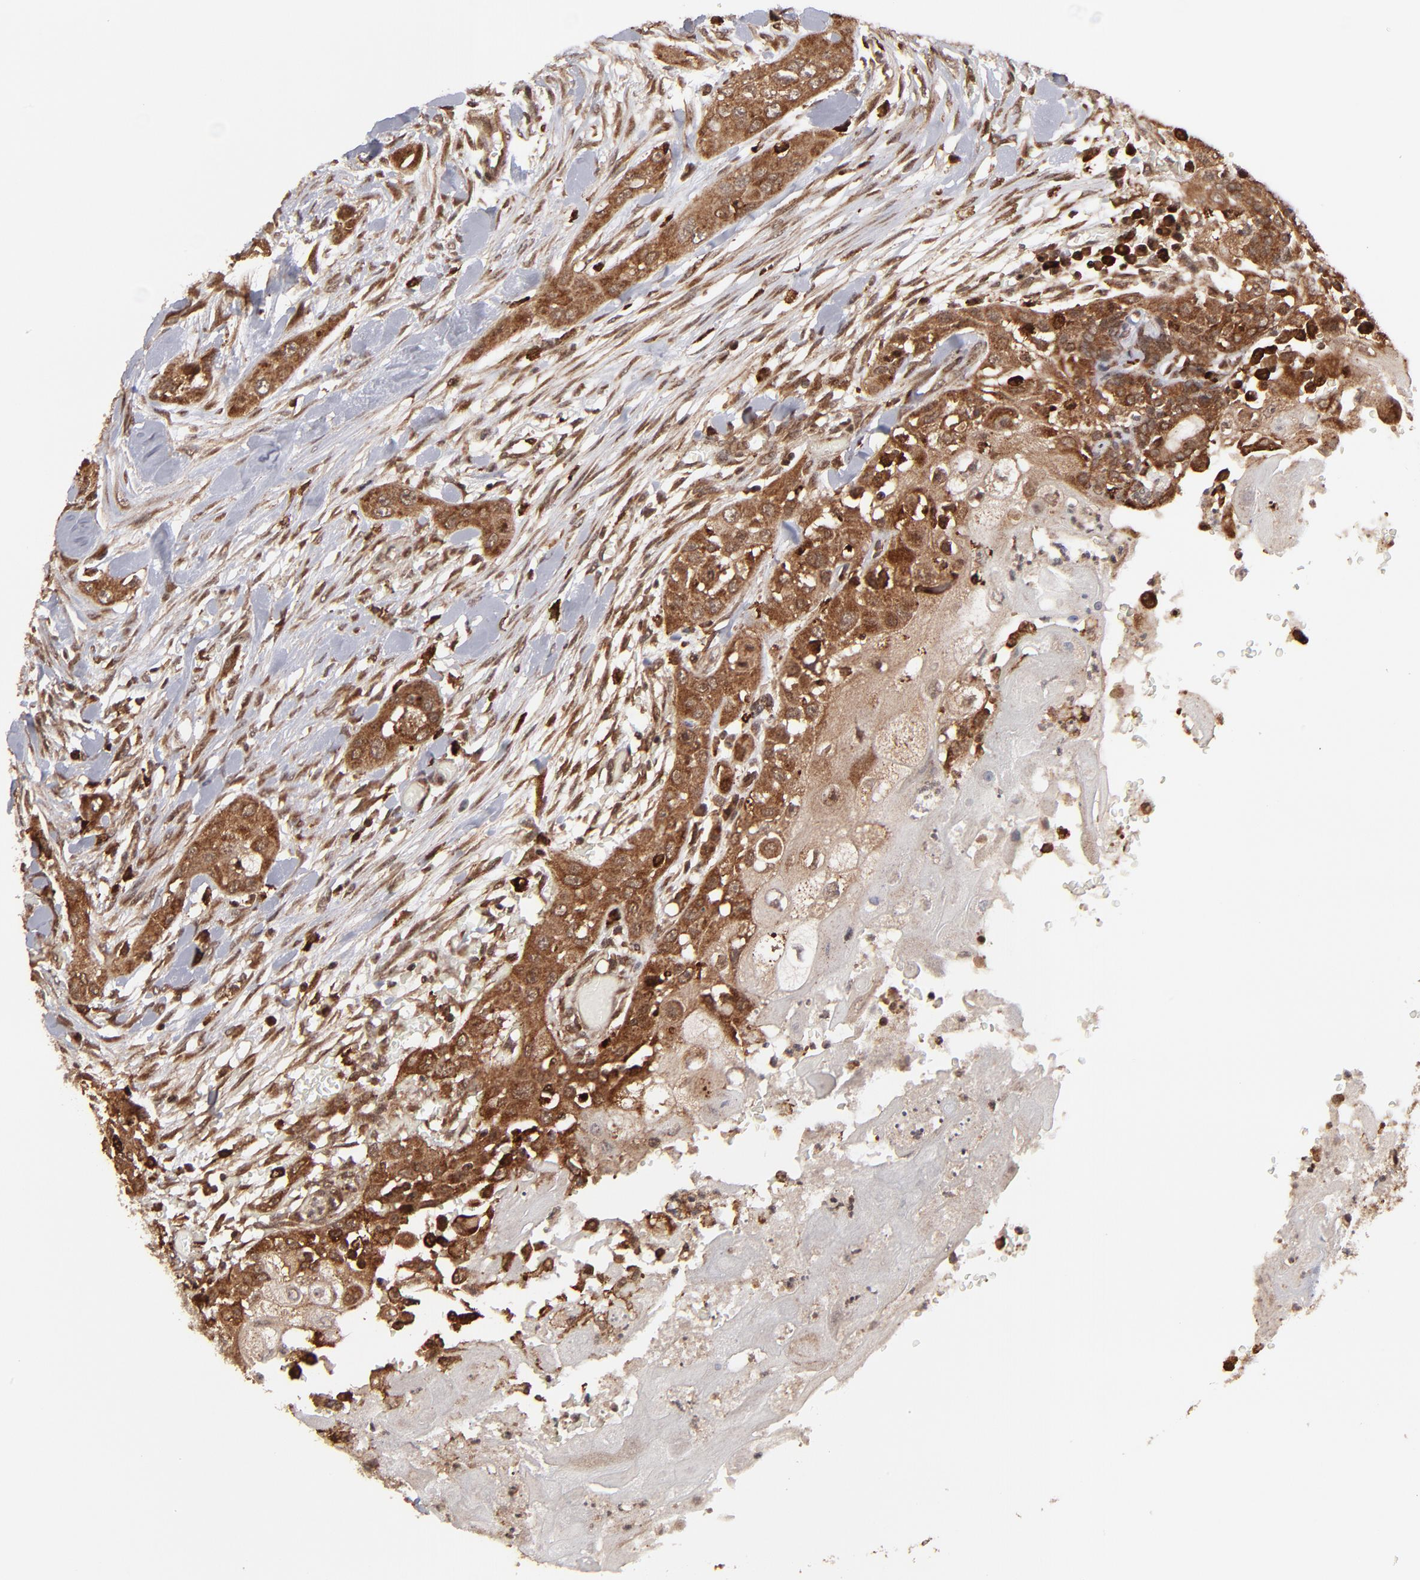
{"staining": {"intensity": "strong", "quantity": ">75%", "location": "cytoplasmic/membranous,nuclear"}, "tissue": "head and neck cancer", "cell_type": "Tumor cells", "image_type": "cancer", "snomed": [{"axis": "morphology", "description": "Neoplasm, malignant, NOS"}, {"axis": "topography", "description": "Salivary gland"}, {"axis": "topography", "description": "Head-Neck"}], "caption": "Malignant neoplasm (head and neck) stained with immunohistochemistry reveals strong cytoplasmic/membranous and nuclear expression in about >75% of tumor cells.", "gene": "RGS6", "patient": {"sex": "male", "age": 43}}